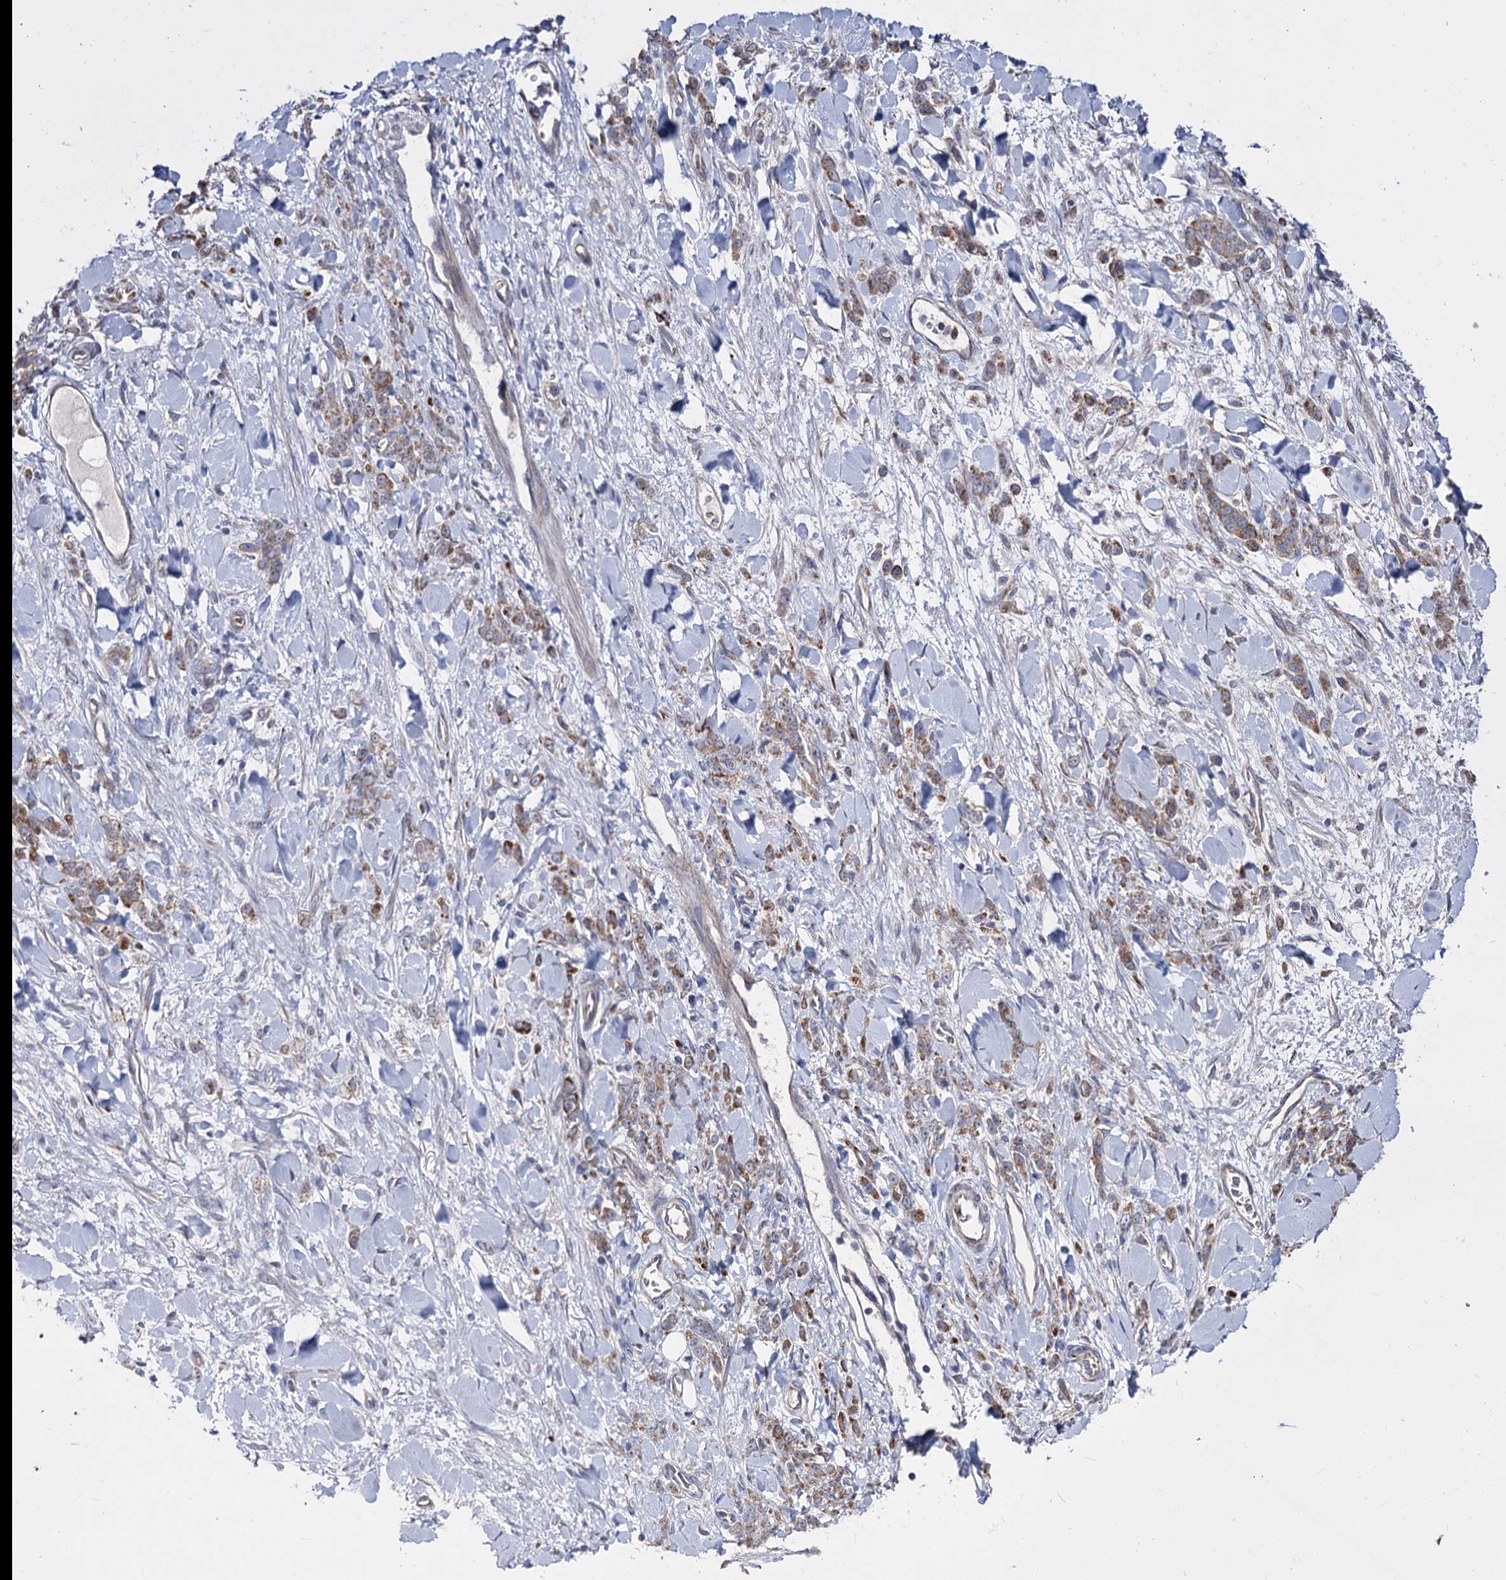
{"staining": {"intensity": "moderate", "quantity": ">75%", "location": "cytoplasmic/membranous"}, "tissue": "stomach cancer", "cell_type": "Tumor cells", "image_type": "cancer", "snomed": [{"axis": "morphology", "description": "Normal tissue, NOS"}, {"axis": "morphology", "description": "Adenocarcinoma, NOS"}, {"axis": "topography", "description": "Stomach"}], "caption": "An immunohistochemistry (IHC) micrograph of neoplastic tissue is shown. Protein staining in brown shows moderate cytoplasmic/membranous positivity in stomach cancer within tumor cells. The protein is shown in brown color, while the nuclei are stained blue.", "gene": "OSBPL5", "patient": {"sex": "male", "age": 82}}